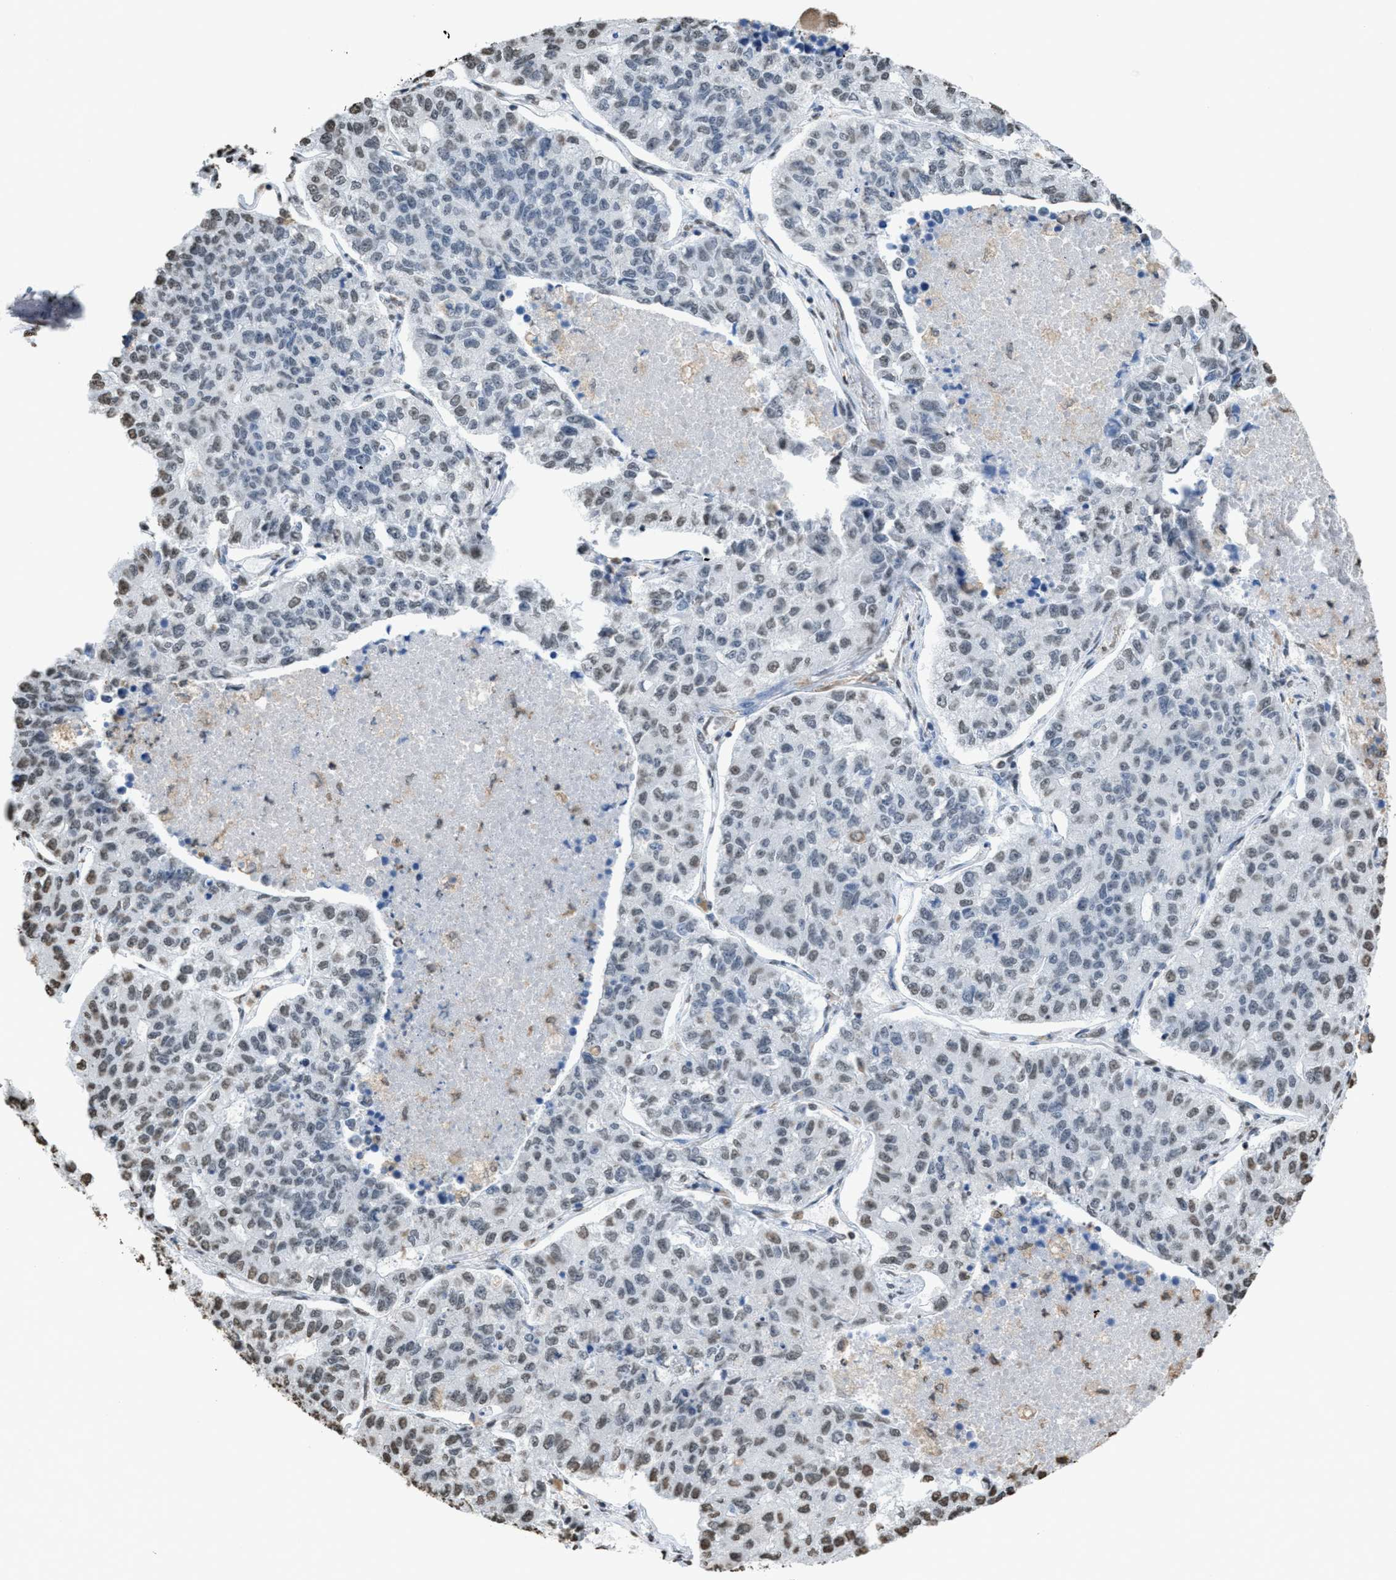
{"staining": {"intensity": "weak", "quantity": "<25%", "location": "nuclear"}, "tissue": "lung cancer", "cell_type": "Tumor cells", "image_type": "cancer", "snomed": [{"axis": "morphology", "description": "Adenocarcinoma, NOS"}, {"axis": "topography", "description": "Lung"}], "caption": "The immunohistochemistry image has no significant expression in tumor cells of lung cancer (adenocarcinoma) tissue.", "gene": "NUP88", "patient": {"sex": "male", "age": 49}}